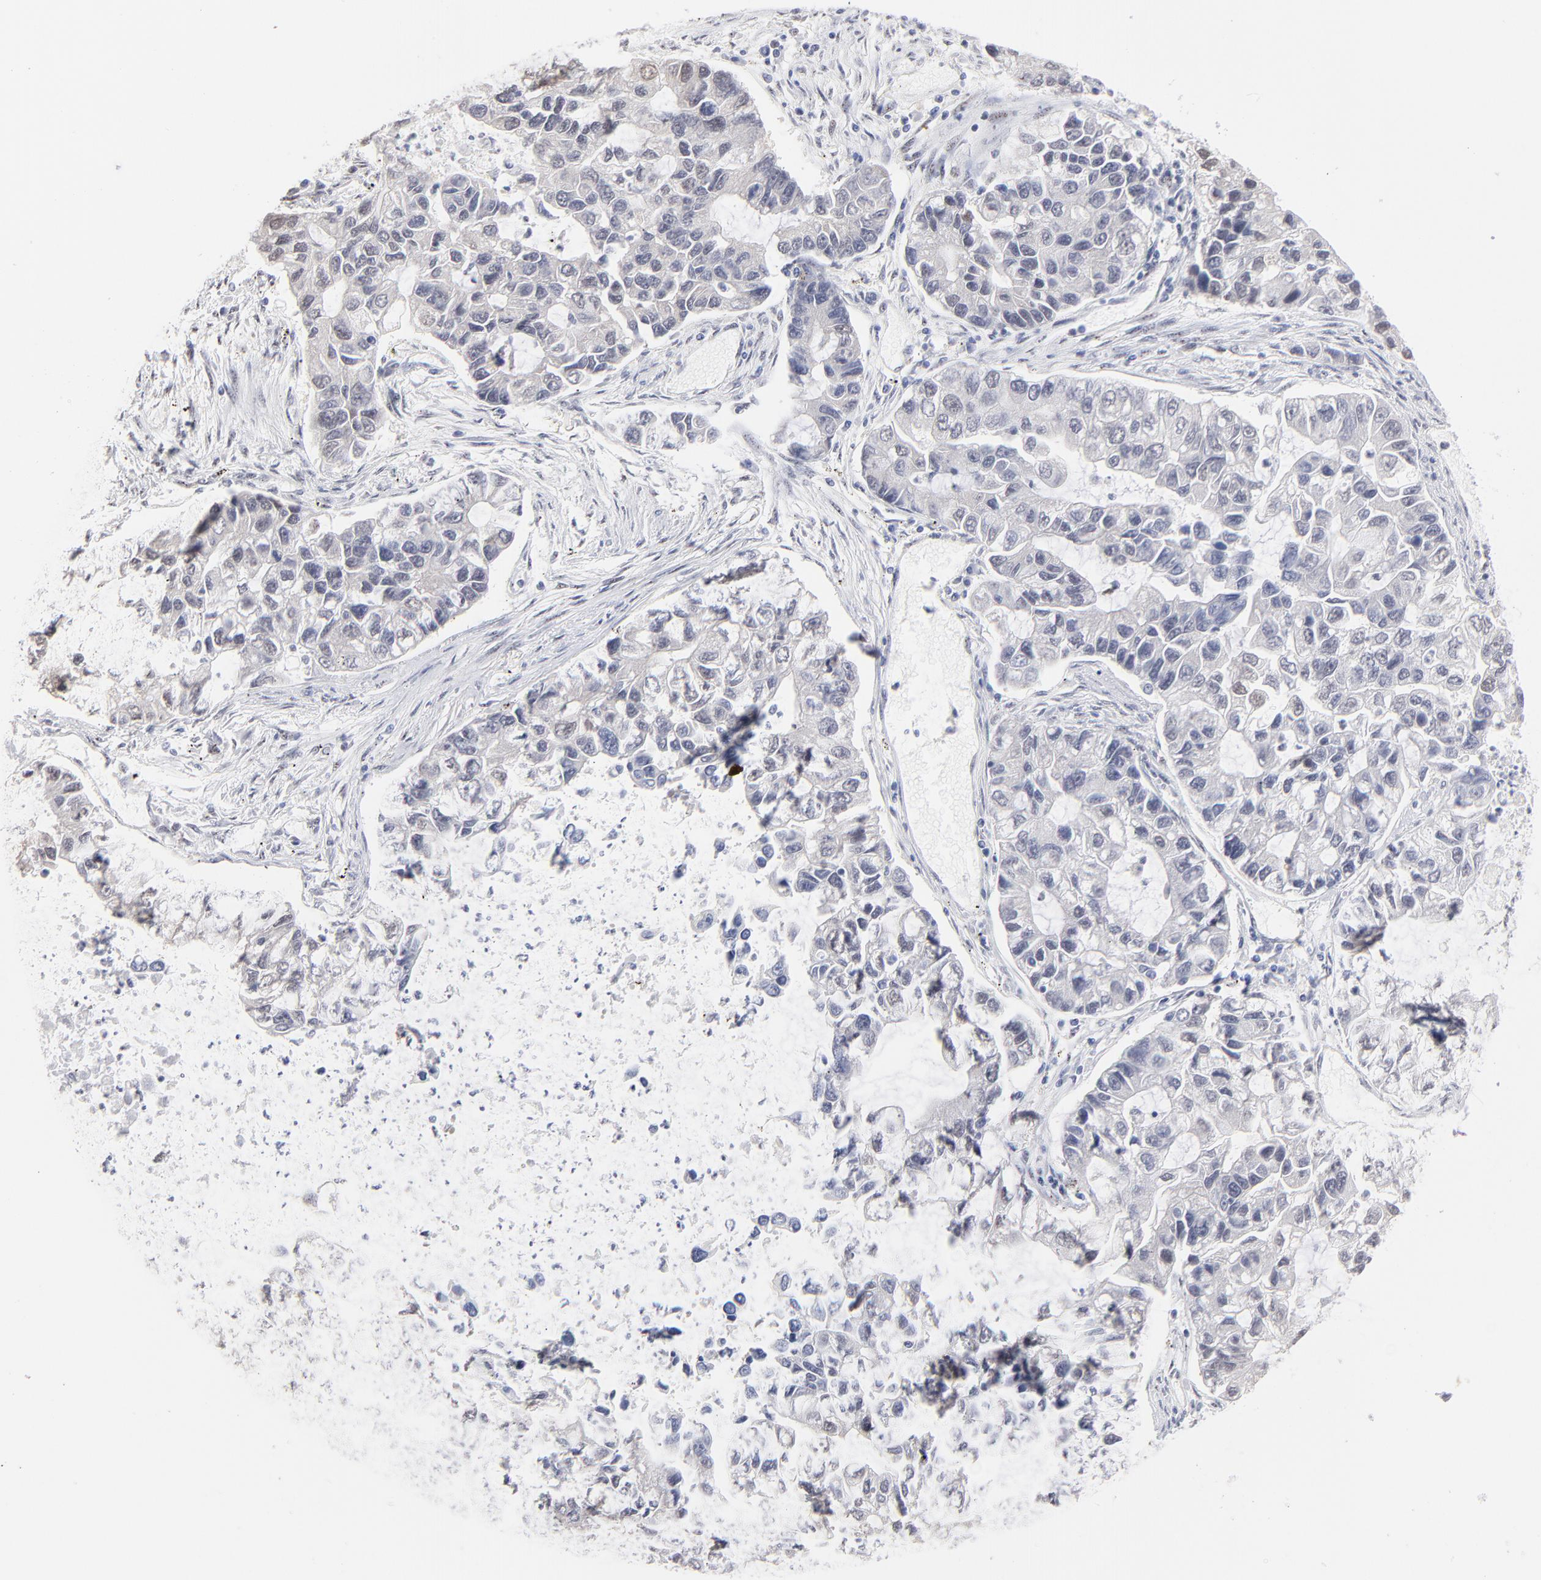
{"staining": {"intensity": "negative", "quantity": "none", "location": "none"}, "tissue": "lung cancer", "cell_type": "Tumor cells", "image_type": "cancer", "snomed": [{"axis": "morphology", "description": "Adenocarcinoma, NOS"}, {"axis": "topography", "description": "Lung"}], "caption": "A photomicrograph of human lung adenocarcinoma is negative for staining in tumor cells.", "gene": "STAT3", "patient": {"sex": "female", "age": 51}}